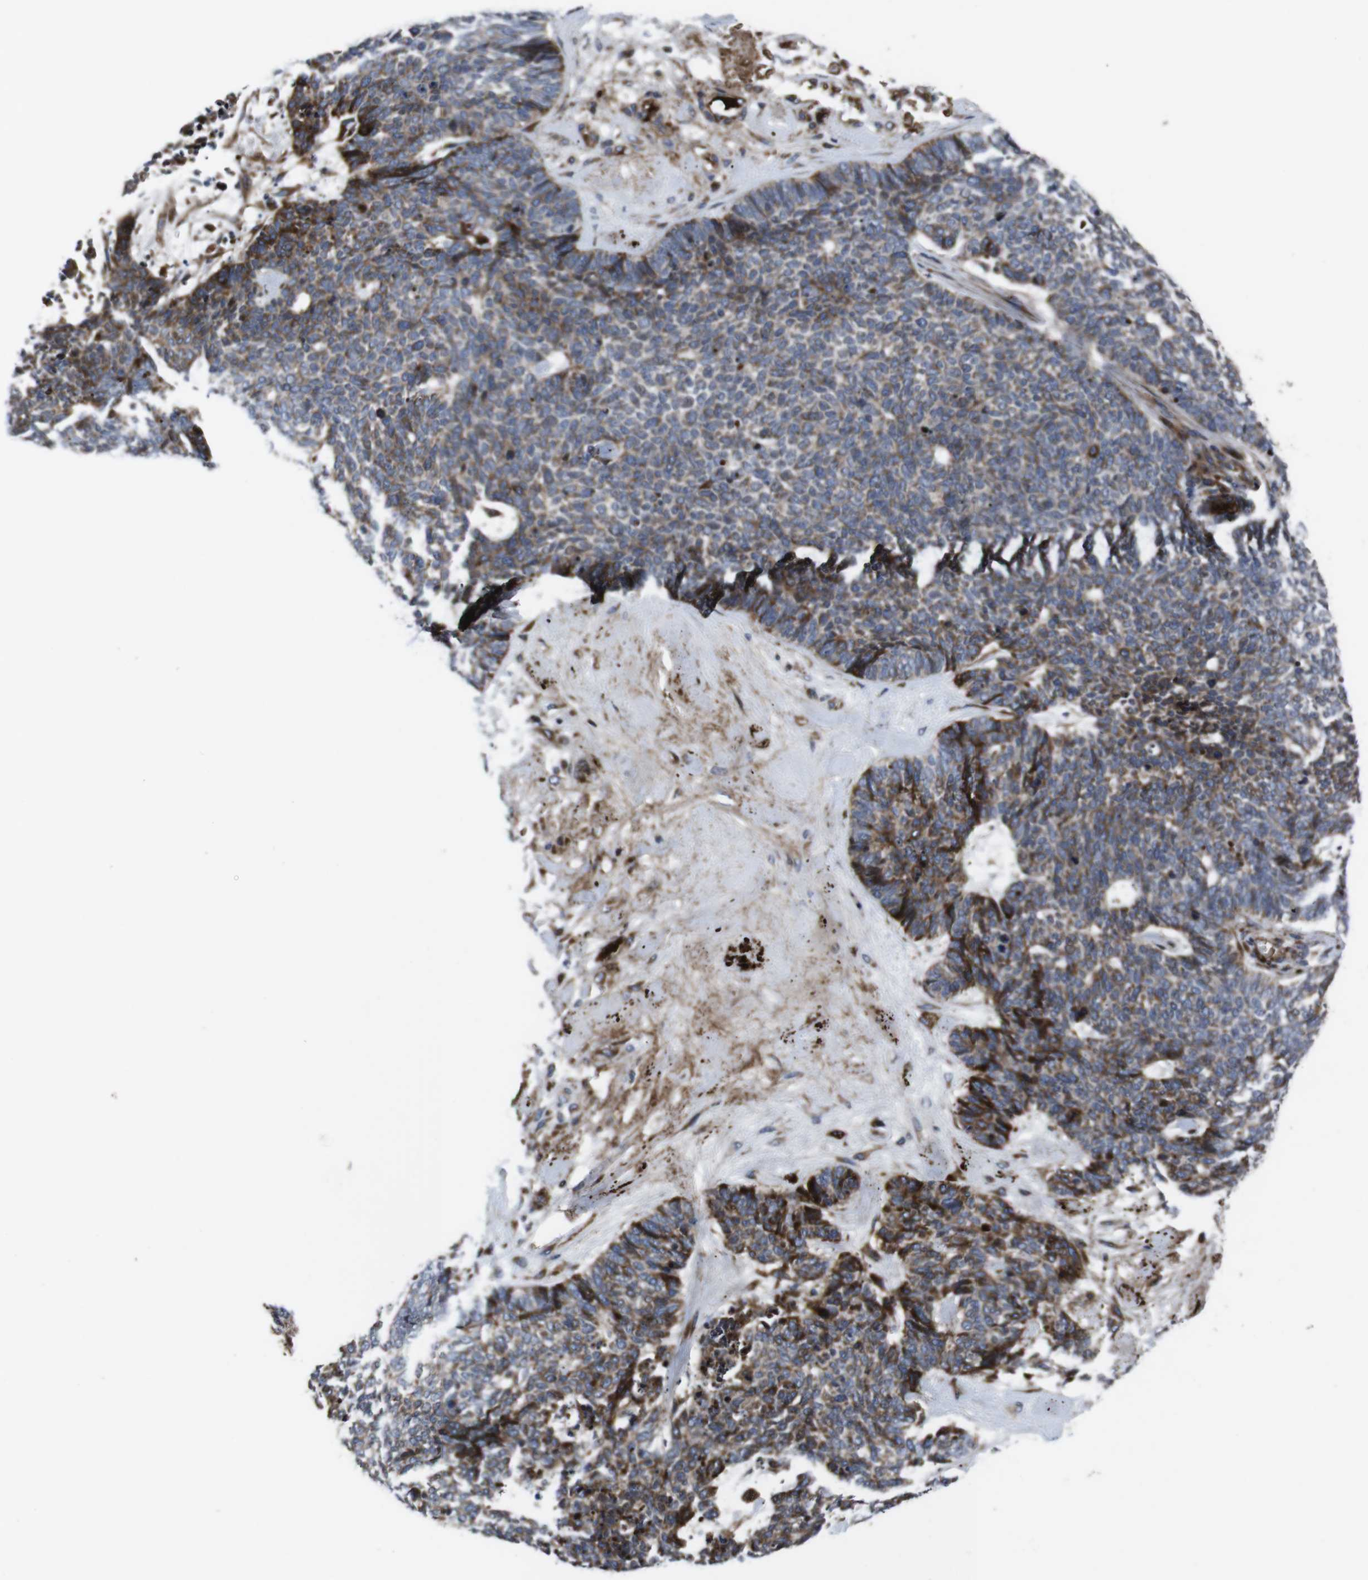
{"staining": {"intensity": "strong", "quantity": "25%-75%", "location": "cytoplasmic/membranous"}, "tissue": "skin cancer", "cell_type": "Tumor cells", "image_type": "cancer", "snomed": [{"axis": "morphology", "description": "Basal cell carcinoma"}, {"axis": "topography", "description": "Skin"}], "caption": "IHC of human basal cell carcinoma (skin) exhibits high levels of strong cytoplasmic/membranous positivity in about 25%-75% of tumor cells. The staining was performed using DAB, with brown indicating positive protein expression. Nuclei are stained blue with hematoxylin.", "gene": "SMYD3", "patient": {"sex": "female", "age": 84}}